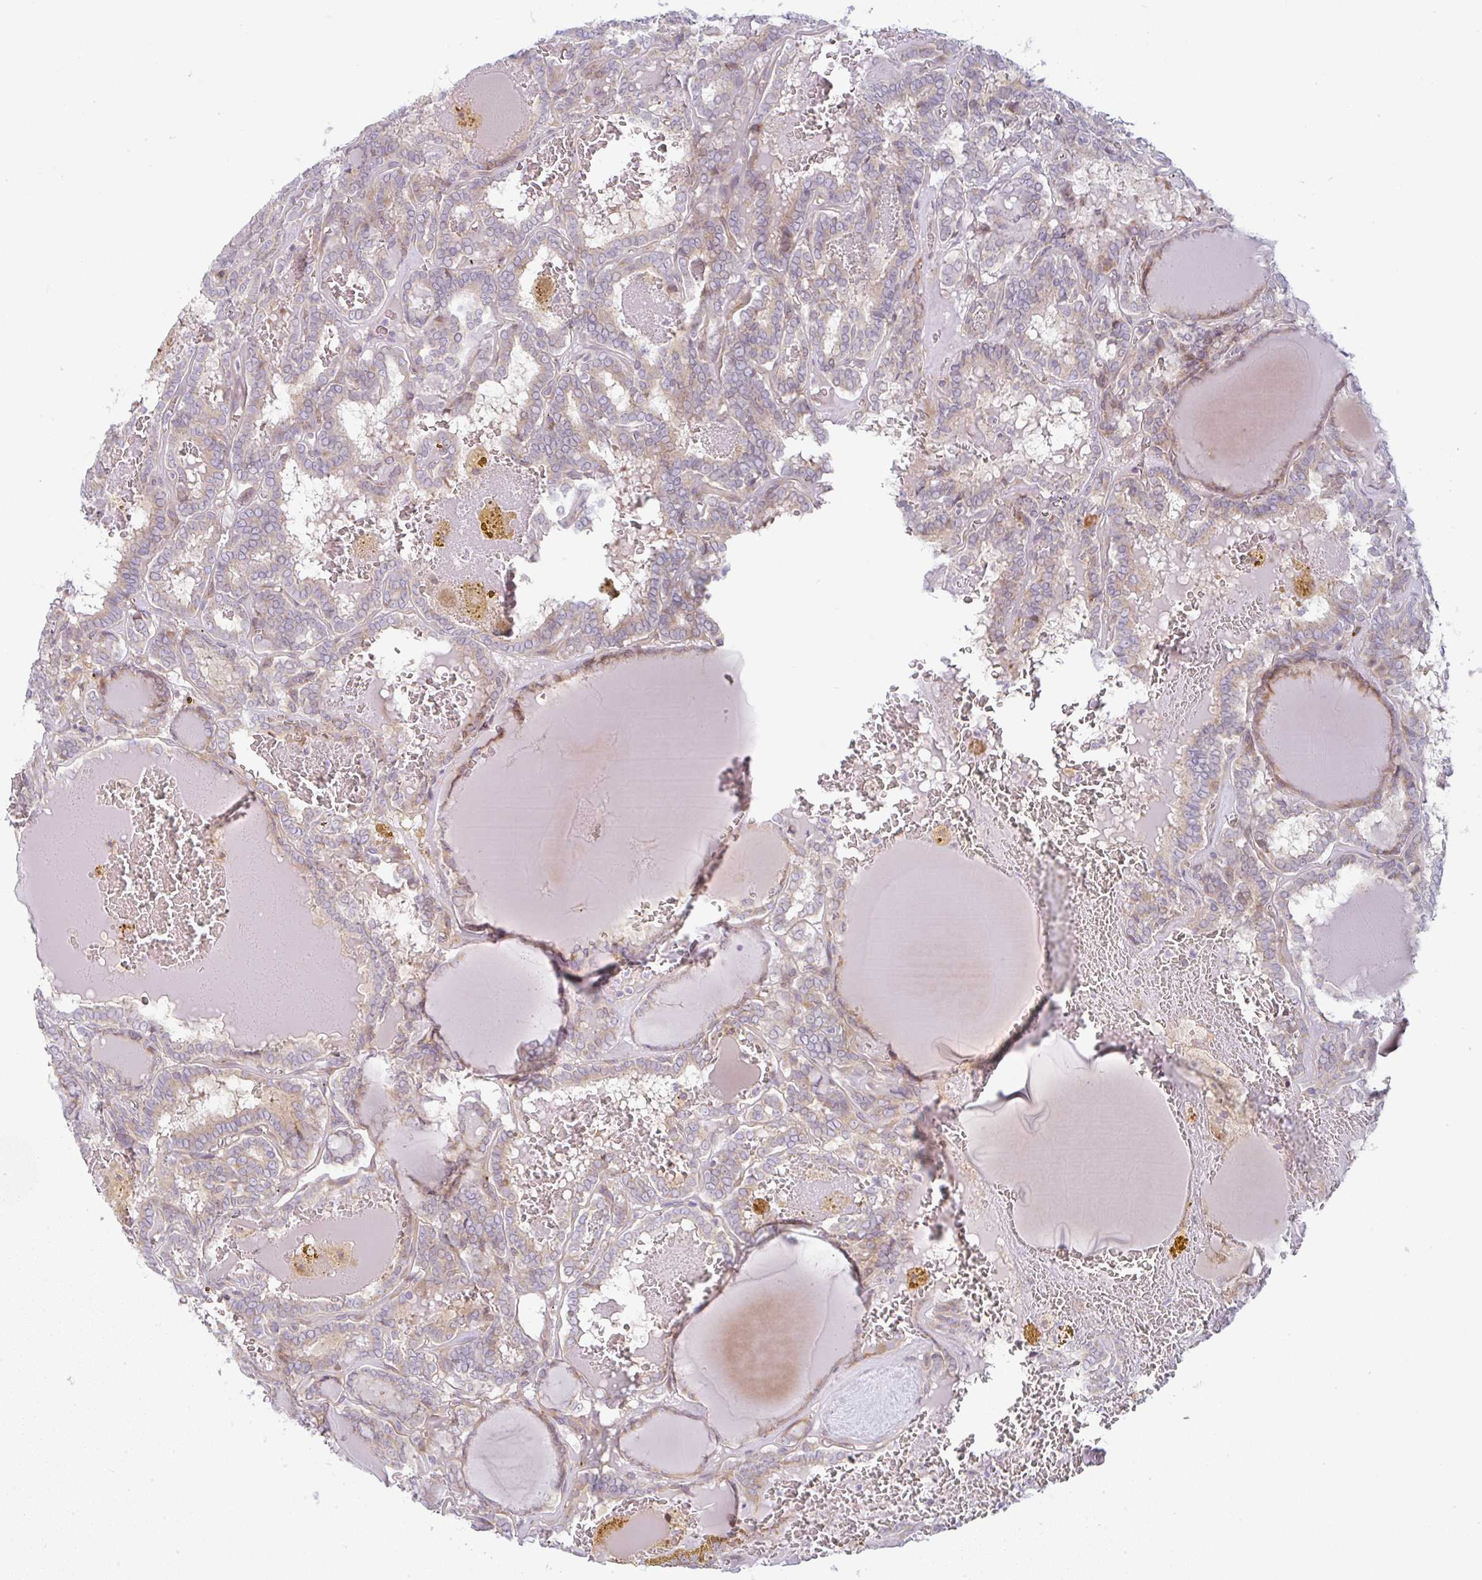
{"staining": {"intensity": "weak", "quantity": "<25%", "location": "cytoplasmic/membranous"}, "tissue": "thyroid cancer", "cell_type": "Tumor cells", "image_type": "cancer", "snomed": [{"axis": "morphology", "description": "Papillary adenocarcinoma, NOS"}, {"axis": "topography", "description": "Thyroid gland"}], "caption": "High magnification brightfield microscopy of papillary adenocarcinoma (thyroid) stained with DAB (3,3'-diaminobenzidine) (brown) and counterstained with hematoxylin (blue): tumor cells show no significant staining. The staining is performed using DAB brown chromogen with nuclei counter-stained in using hematoxylin.", "gene": "MOB1A", "patient": {"sex": "female", "age": 72}}